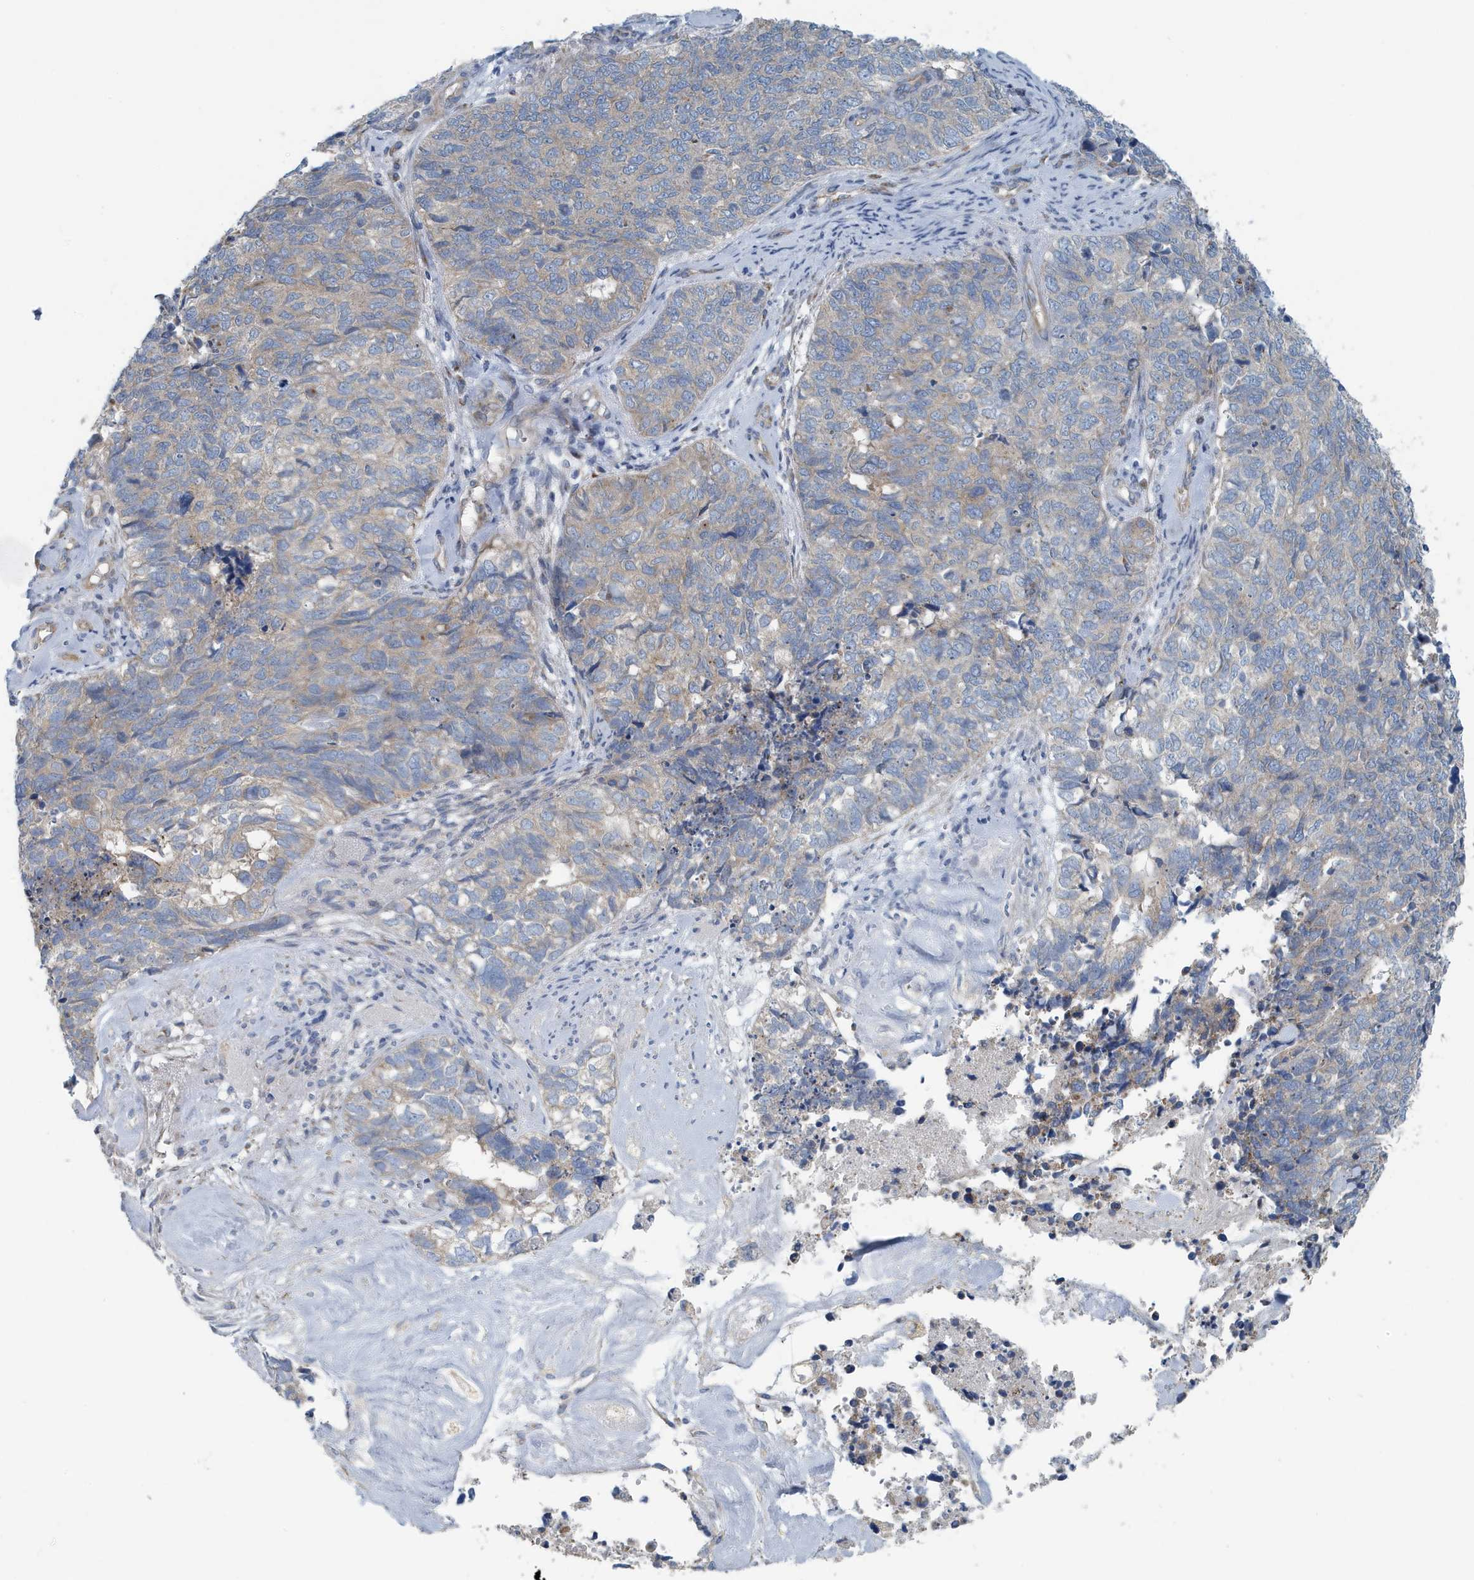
{"staining": {"intensity": "weak", "quantity": "25%-75%", "location": "cytoplasmic/membranous"}, "tissue": "cervical cancer", "cell_type": "Tumor cells", "image_type": "cancer", "snomed": [{"axis": "morphology", "description": "Squamous cell carcinoma, NOS"}, {"axis": "topography", "description": "Cervix"}], "caption": "Protein expression analysis of human cervical cancer reveals weak cytoplasmic/membranous positivity in about 25%-75% of tumor cells.", "gene": "PPM1M", "patient": {"sex": "female", "age": 63}}